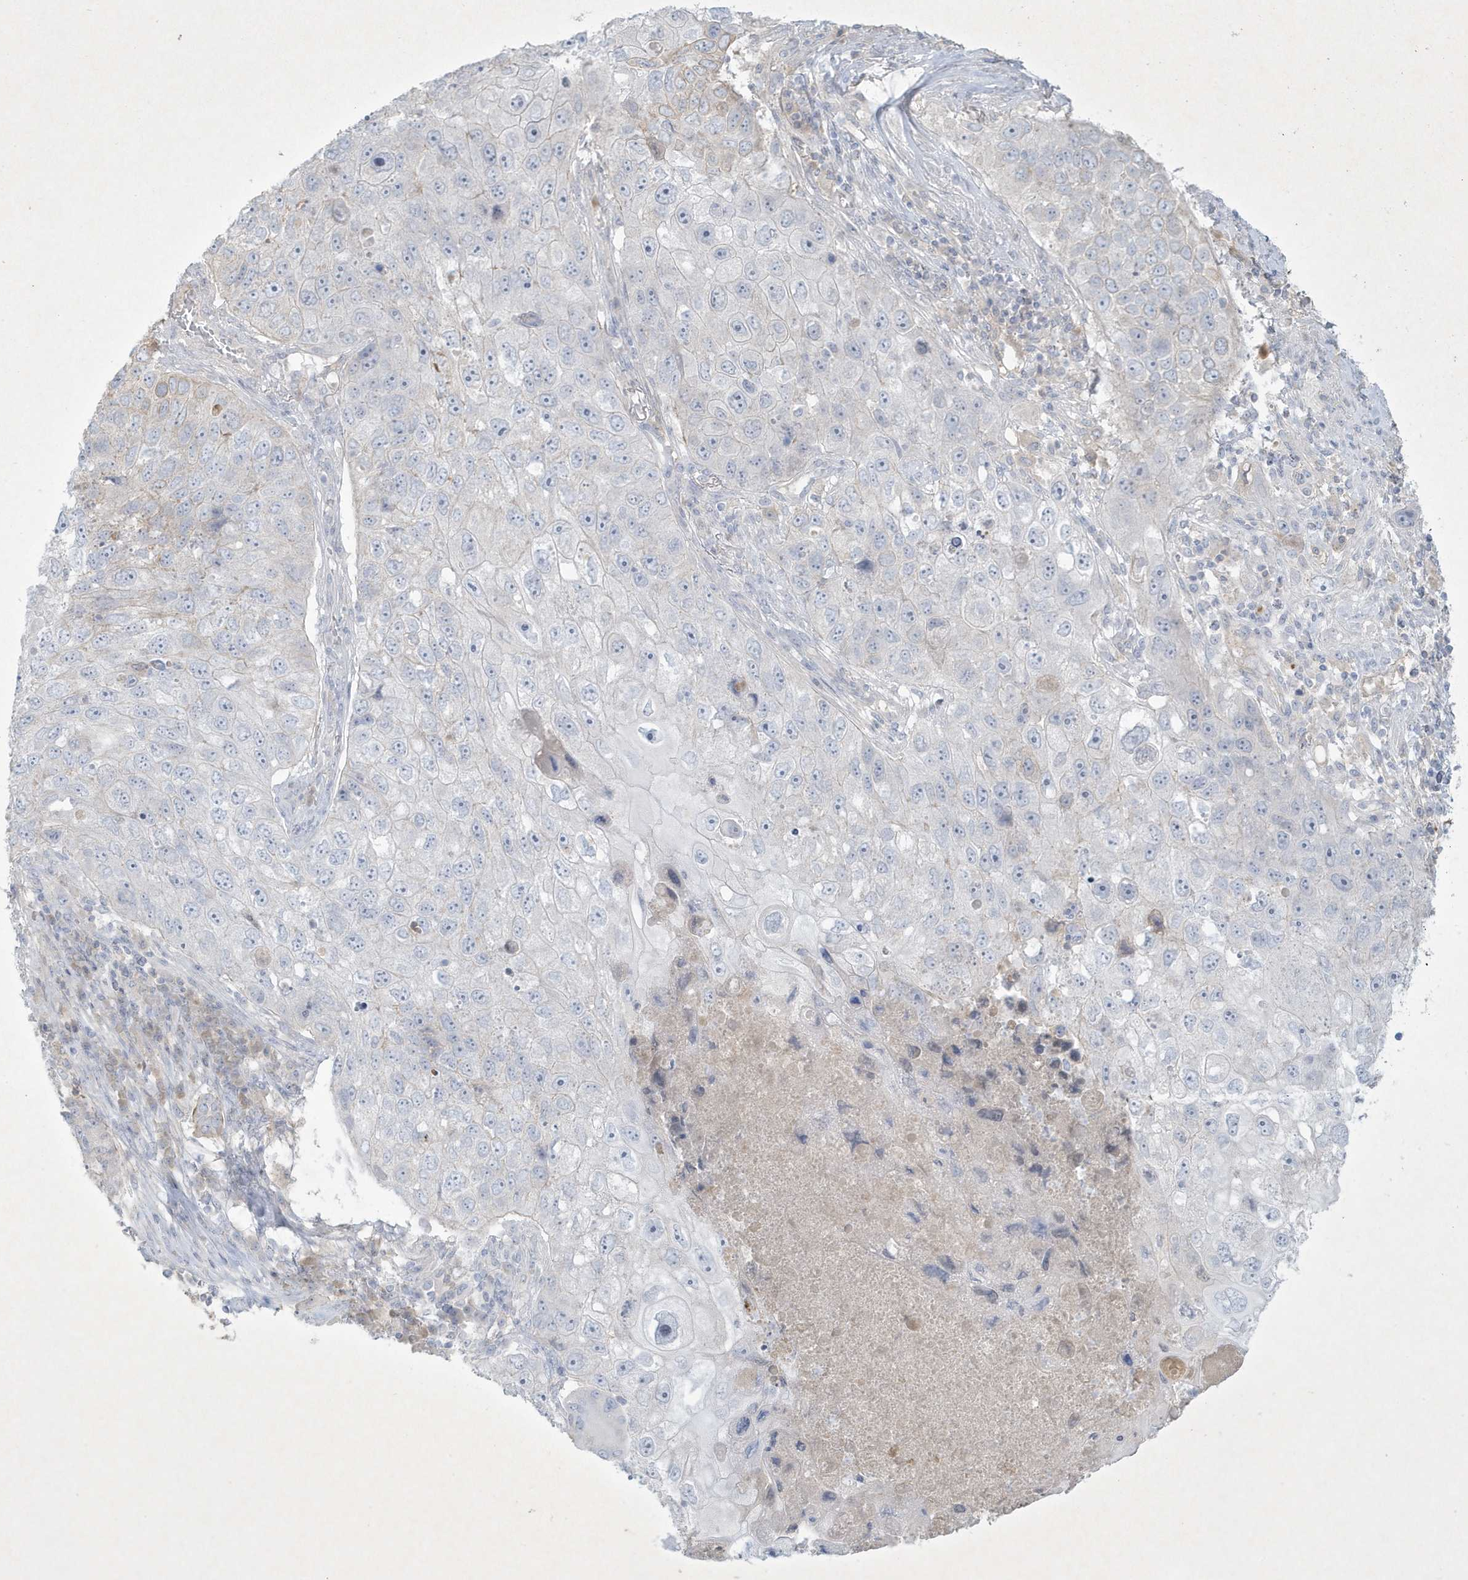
{"staining": {"intensity": "weak", "quantity": "<25%", "location": "cytoplasmic/membranous"}, "tissue": "lung cancer", "cell_type": "Tumor cells", "image_type": "cancer", "snomed": [{"axis": "morphology", "description": "Squamous cell carcinoma, NOS"}, {"axis": "topography", "description": "Lung"}], "caption": "Immunohistochemical staining of lung squamous cell carcinoma exhibits no significant positivity in tumor cells.", "gene": "CCDC24", "patient": {"sex": "male", "age": 61}}